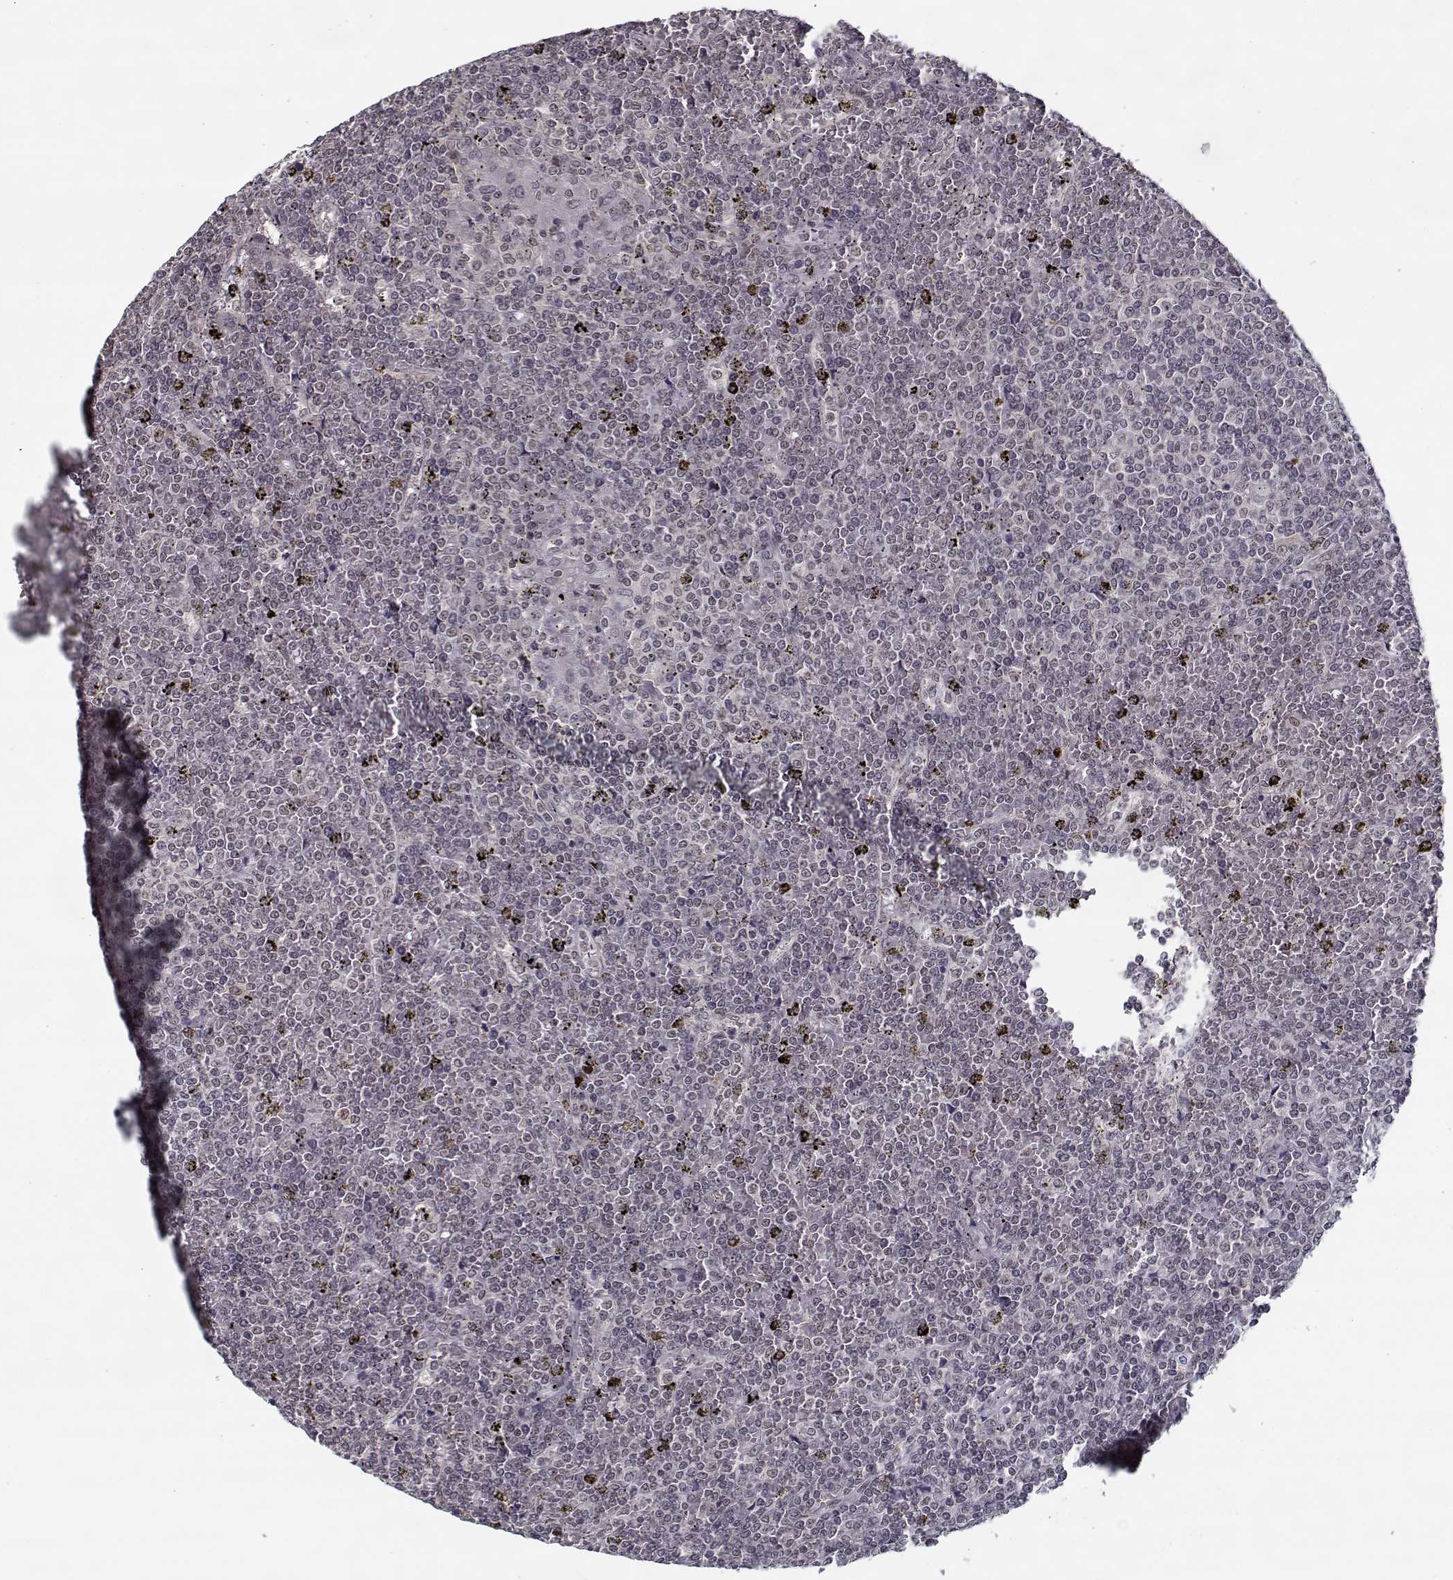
{"staining": {"intensity": "negative", "quantity": "none", "location": "none"}, "tissue": "lymphoma", "cell_type": "Tumor cells", "image_type": "cancer", "snomed": [{"axis": "morphology", "description": "Malignant lymphoma, non-Hodgkin's type, Low grade"}, {"axis": "topography", "description": "Spleen"}], "caption": "There is no significant positivity in tumor cells of lymphoma.", "gene": "TESPA1", "patient": {"sex": "female", "age": 19}}